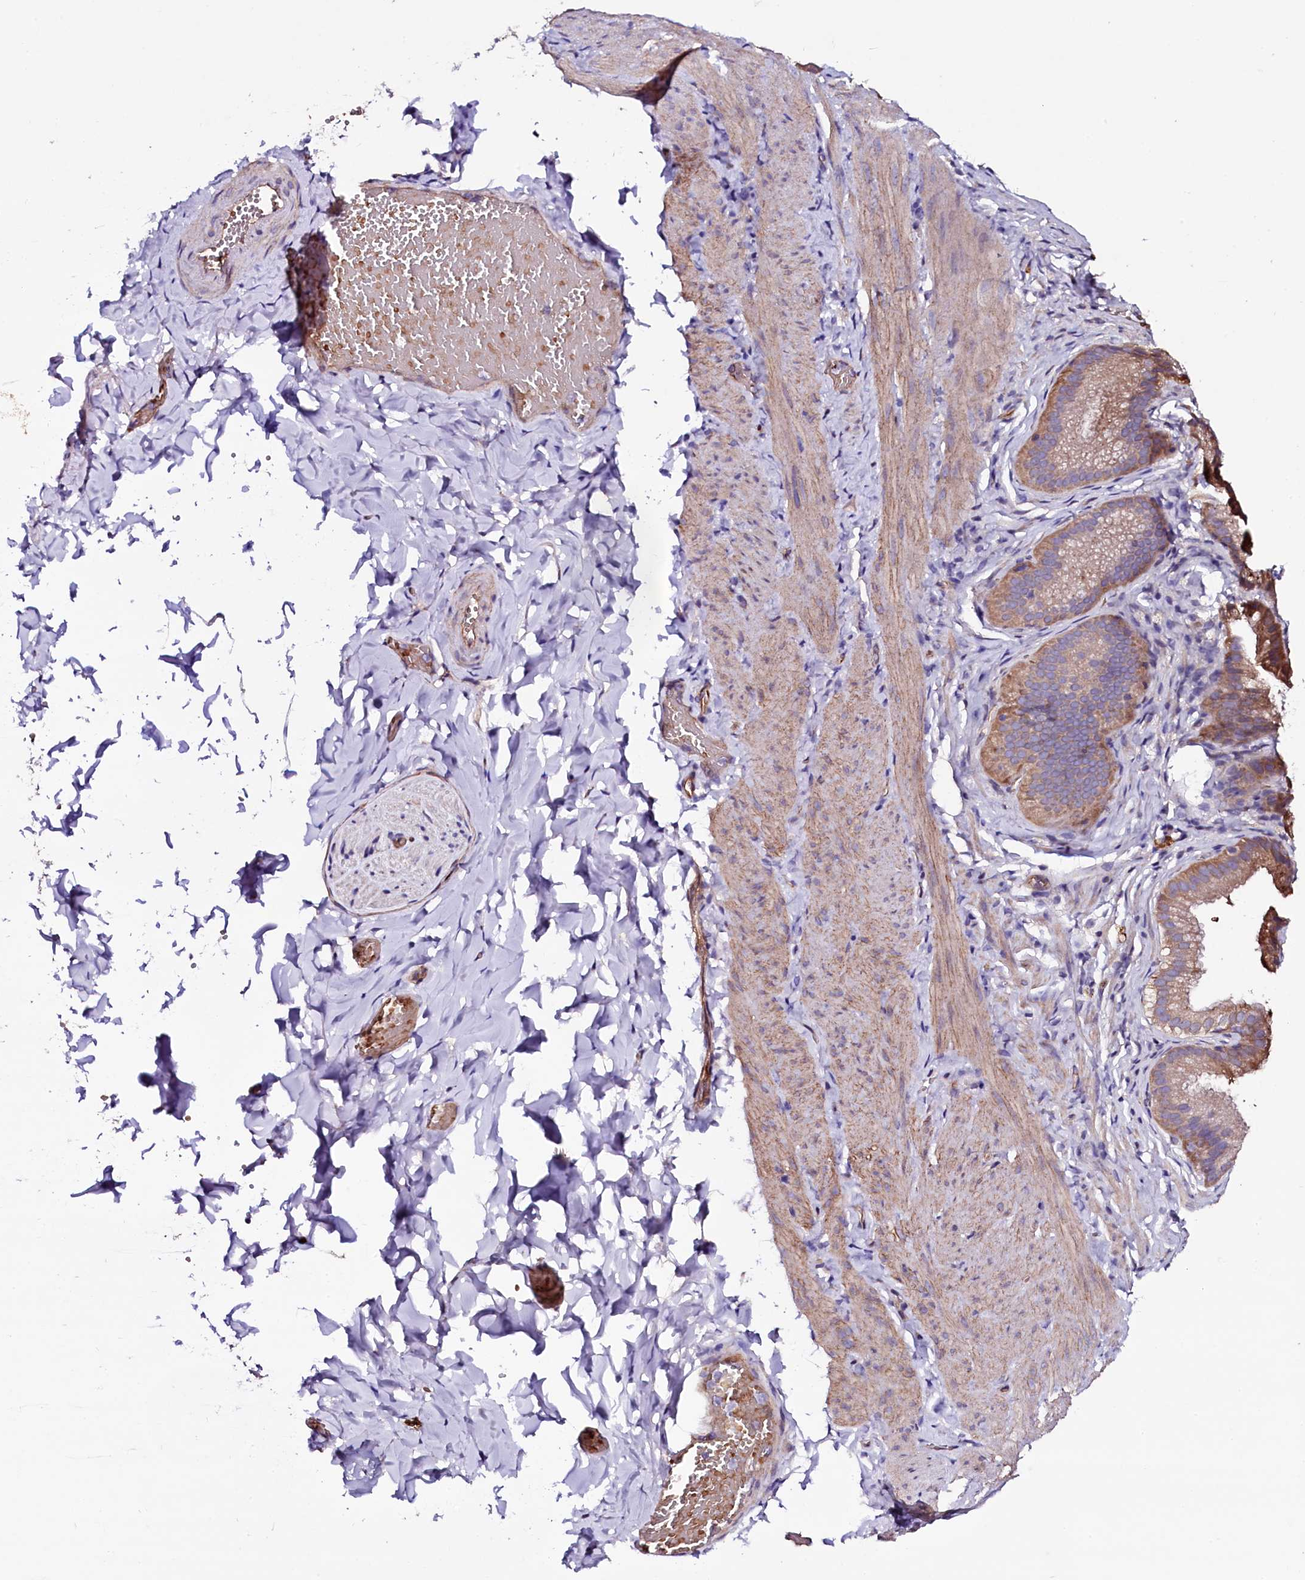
{"staining": {"intensity": "negative", "quantity": "none", "location": "none"}, "tissue": "adipose tissue", "cell_type": "Adipocytes", "image_type": "normal", "snomed": [{"axis": "morphology", "description": "Normal tissue, NOS"}, {"axis": "topography", "description": "Gallbladder"}, {"axis": "topography", "description": "Peripheral nerve tissue"}], "caption": "Human adipose tissue stained for a protein using immunohistochemistry demonstrates no expression in adipocytes.", "gene": "MEX3C", "patient": {"sex": "male", "age": 38}}